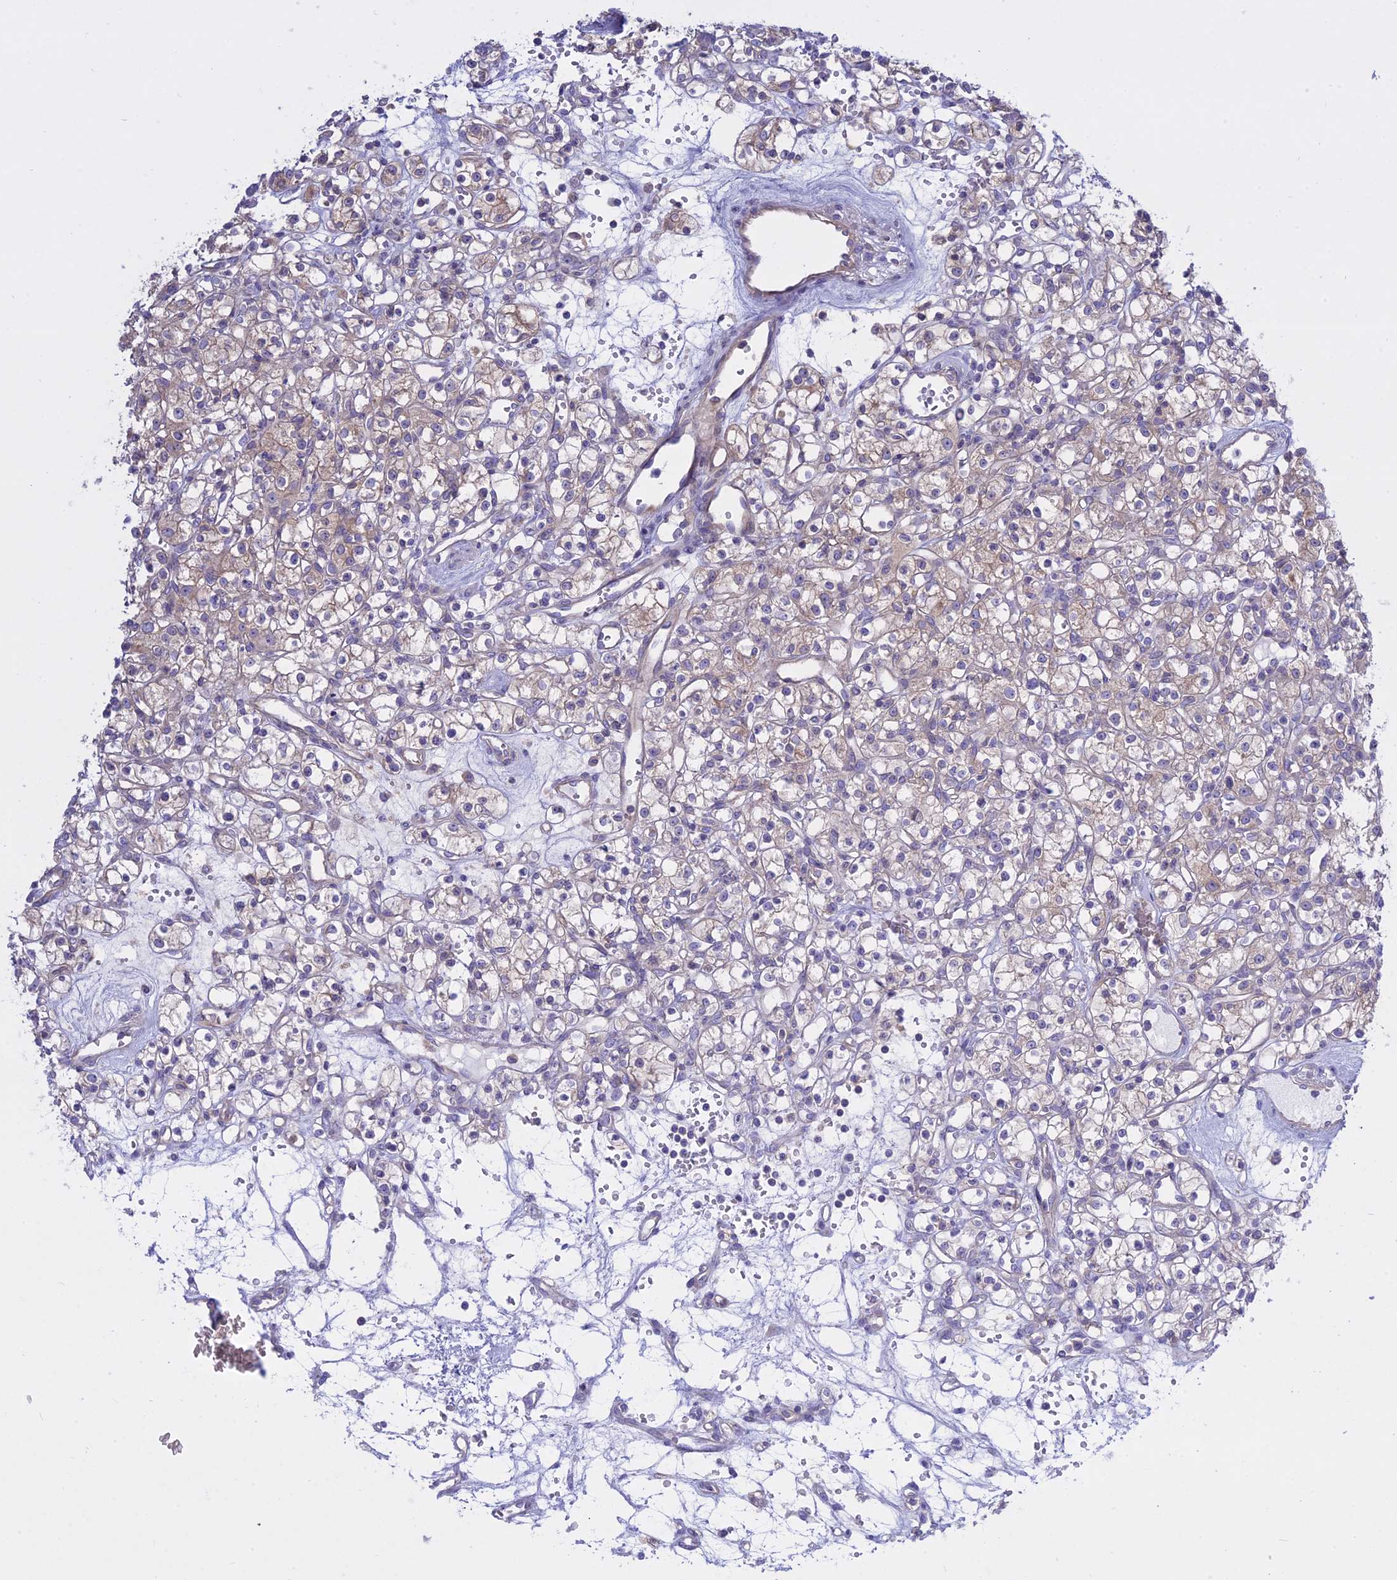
{"staining": {"intensity": "weak", "quantity": "25%-75%", "location": "cytoplasmic/membranous"}, "tissue": "renal cancer", "cell_type": "Tumor cells", "image_type": "cancer", "snomed": [{"axis": "morphology", "description": "Adenocarcinoma, NOS"}, {"axis": "topography", "description": "Kidney"}], "caption": "Human renal adenocarcinoma stained with a protein marker reveals weak staining in tumor cells.", "gene": "AHCYL1", "patient": {"sex": "female", "age": 59}}